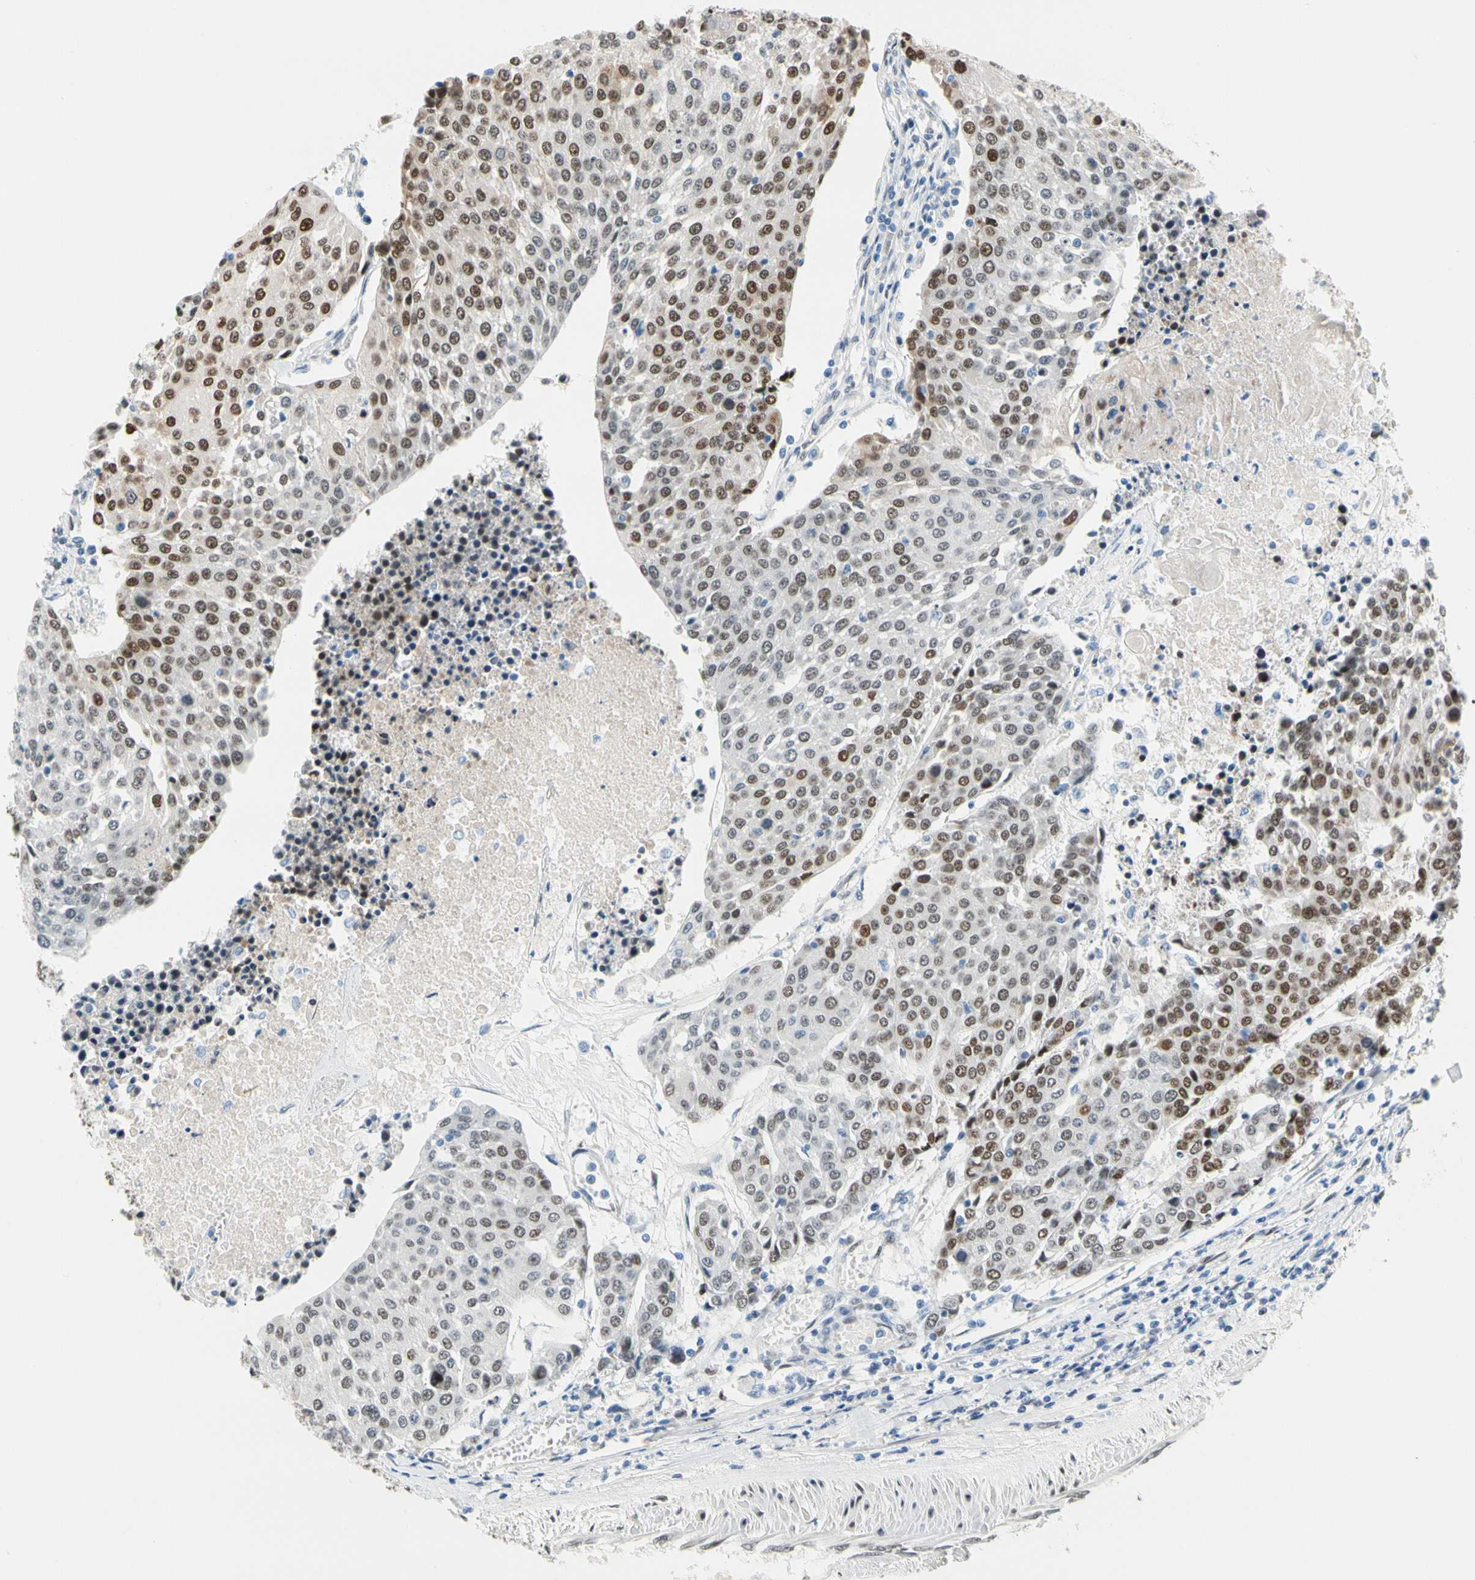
{"staining": {"intensity": "moderate", "quantity": ">75%", "location": "nuclear"}, "tissue": "urothelial cancer", "cell_type": "Tumor cells", "image_type": "cancer", "snomed": [{"axis": "morphology", "description": "Urothelial carcinoma, High grade"}, {"axis": "topography", "description": "Urinary bladder"}], "caption": "A brown stain shows moderate nuclear staining of a protein in human high-grade urothelial carcinoma tumor cells.", "gene": "NFIA", "patient": {"sex": "female", "age": 85}}